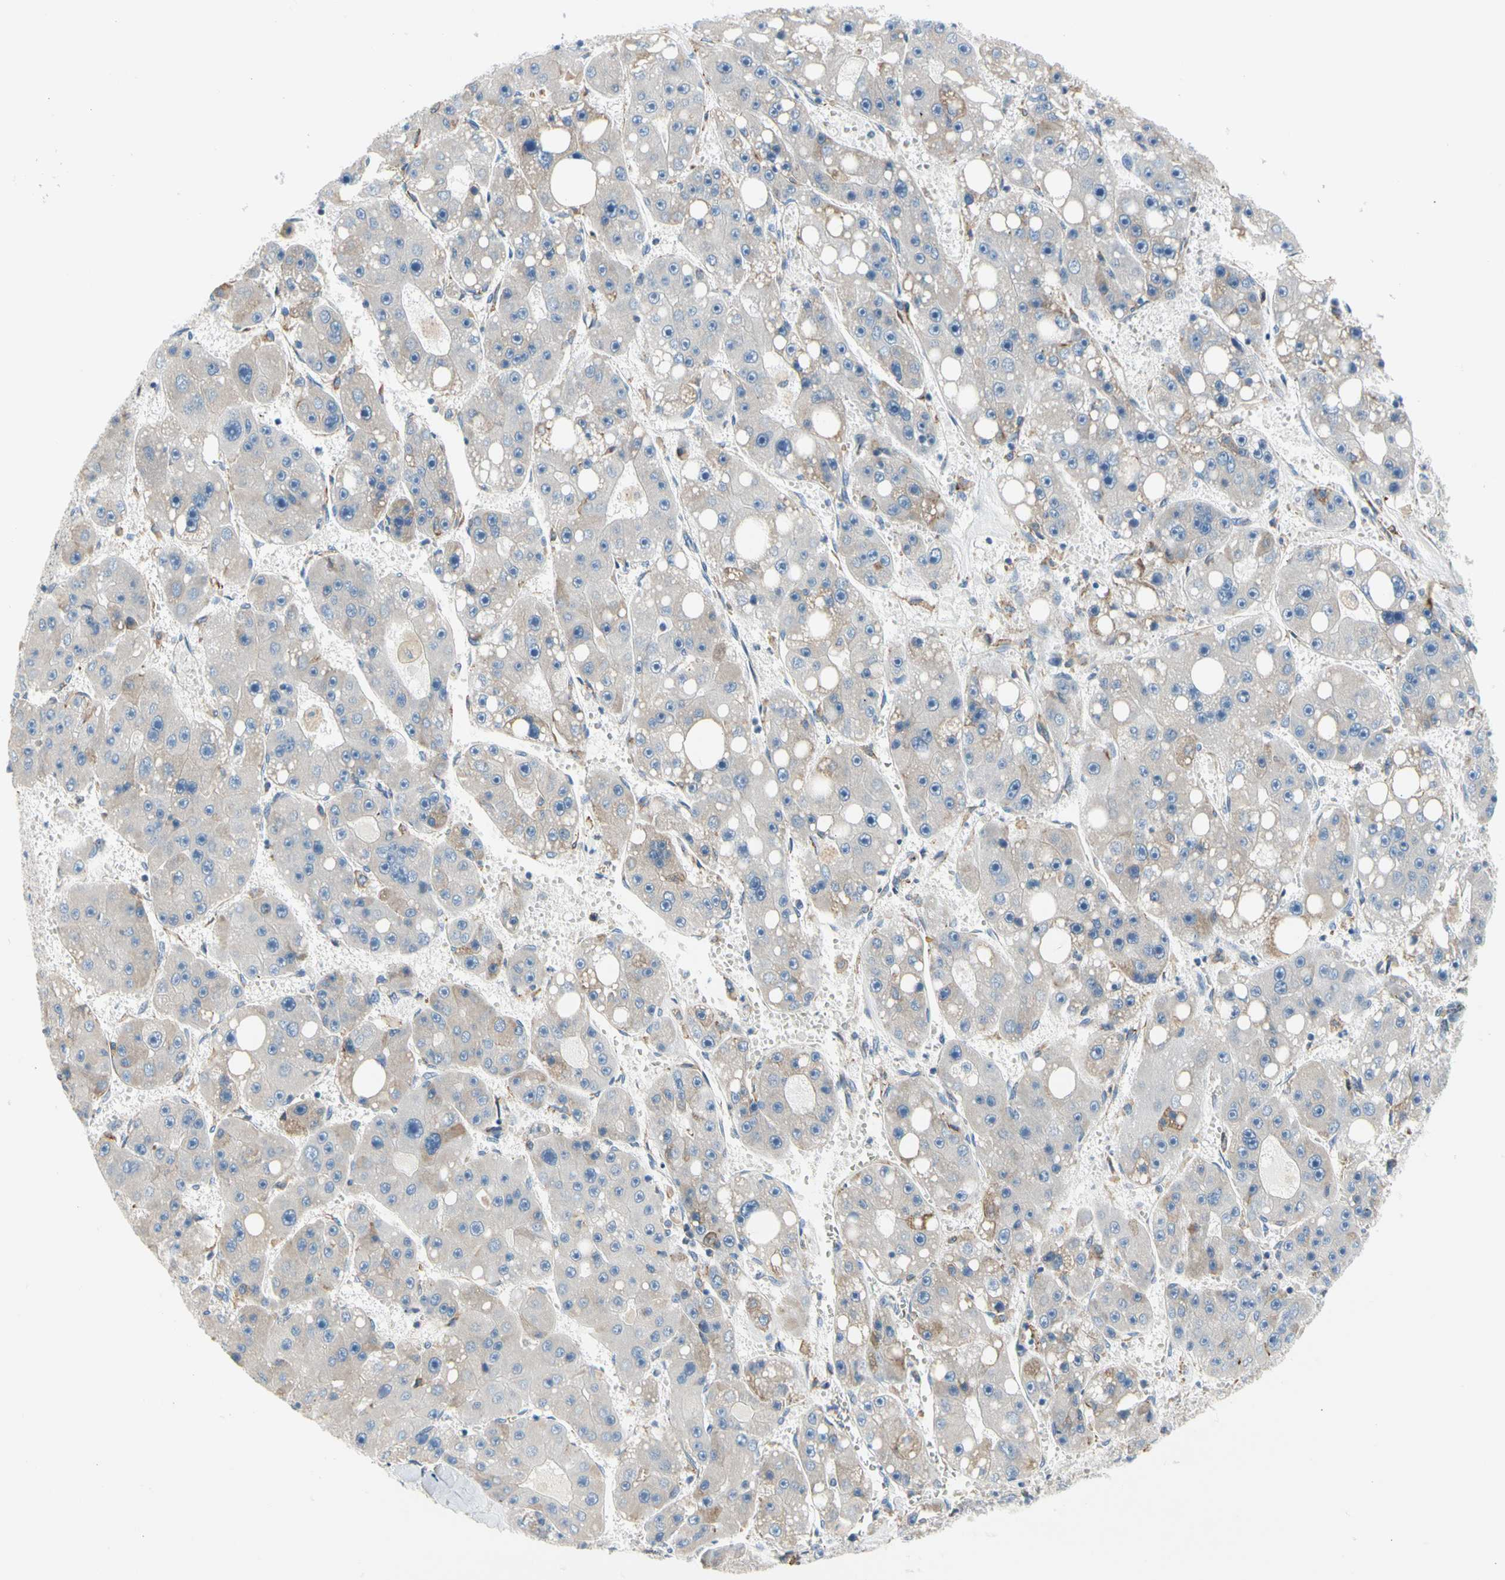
{"staining": {"intensity": "weak", "quantity": "<25%", "location": "cytoplasmic/membranous"}, "tissue": "liver cancer", "cell_type": "Tumor cells", "image_type": "cancer", "snomed": [{"axis": "morphology", "description": "Carcinoma, Hepatocellular, NOS"}, {"axis": "topography", "description": "Liver"}], "caption": "Liver cancer was stained to show a protein in brown. There is no significant staining in tumor cells.", "gene": "STXBP1", "patient": {"sex": "female", "age": 61}}